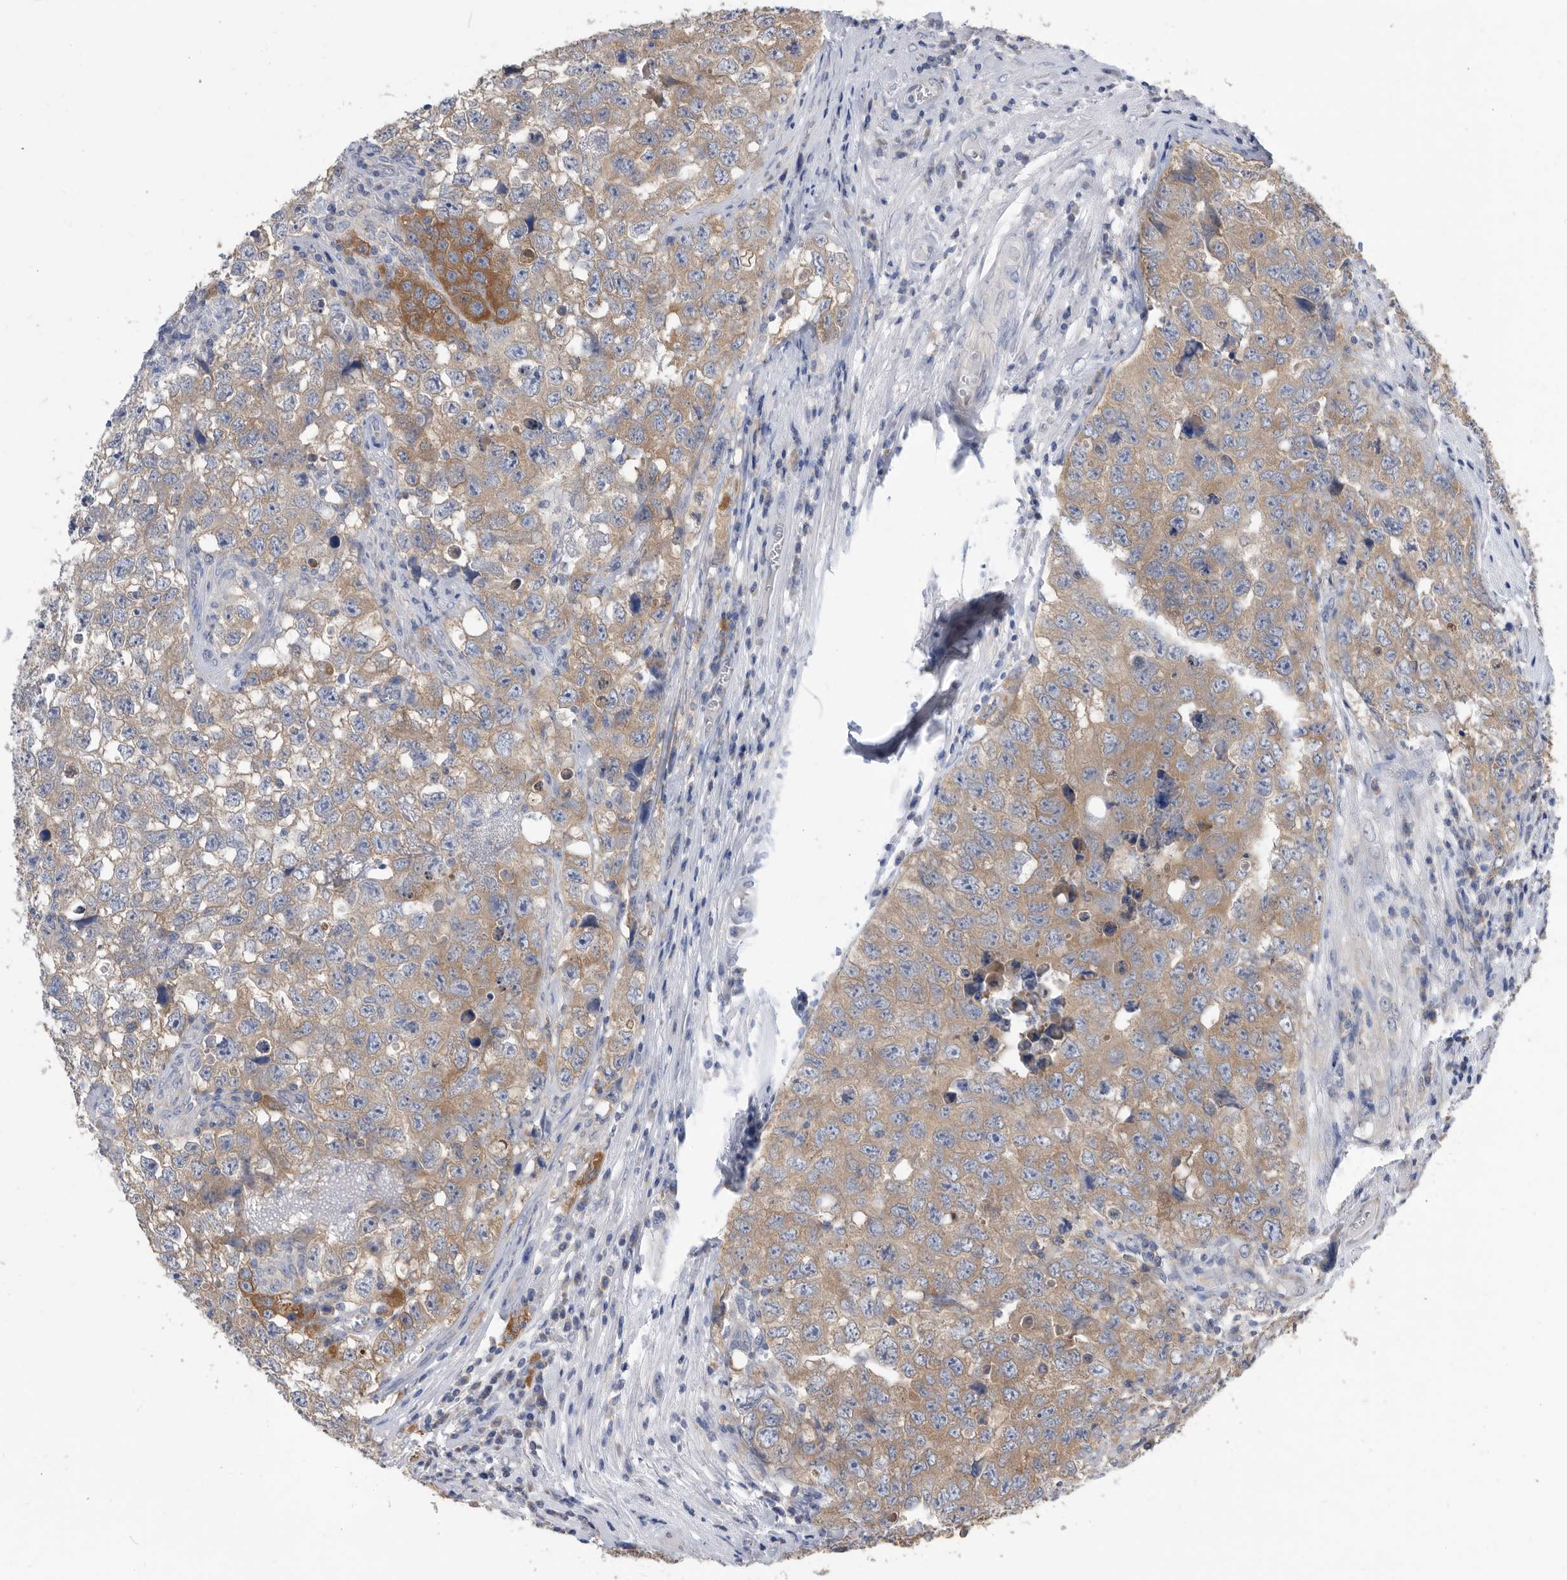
{"staining": {"intensity": "moderate", "quantity": "25%-75%", "location": "cytoplasmic/membranous"}, "tissue": "testis cancer", "cell_type": "Tumor cells", "image_type": "cancer", "snomed": [{"axis": "morphology", "description": "Seminoma, NOS"}, {"axis": "morphology", "description": "Carcinoma, Embryonal, NOS"}, {"axis": "topography", "description": "Testis"}], "caption": "Protein expression analysis of embryonal carcinoma (testis) reveals moderate cytoplasmic/membranous staining in approximately 25%-75% of tumor cells. The protein of interest is stained brown, and the nuclei are stained in blue (DAB IHC with brightfield microscopy, high magnification).", "gene": "CCT4", "patient": {"sex": "male", "age": 43}}